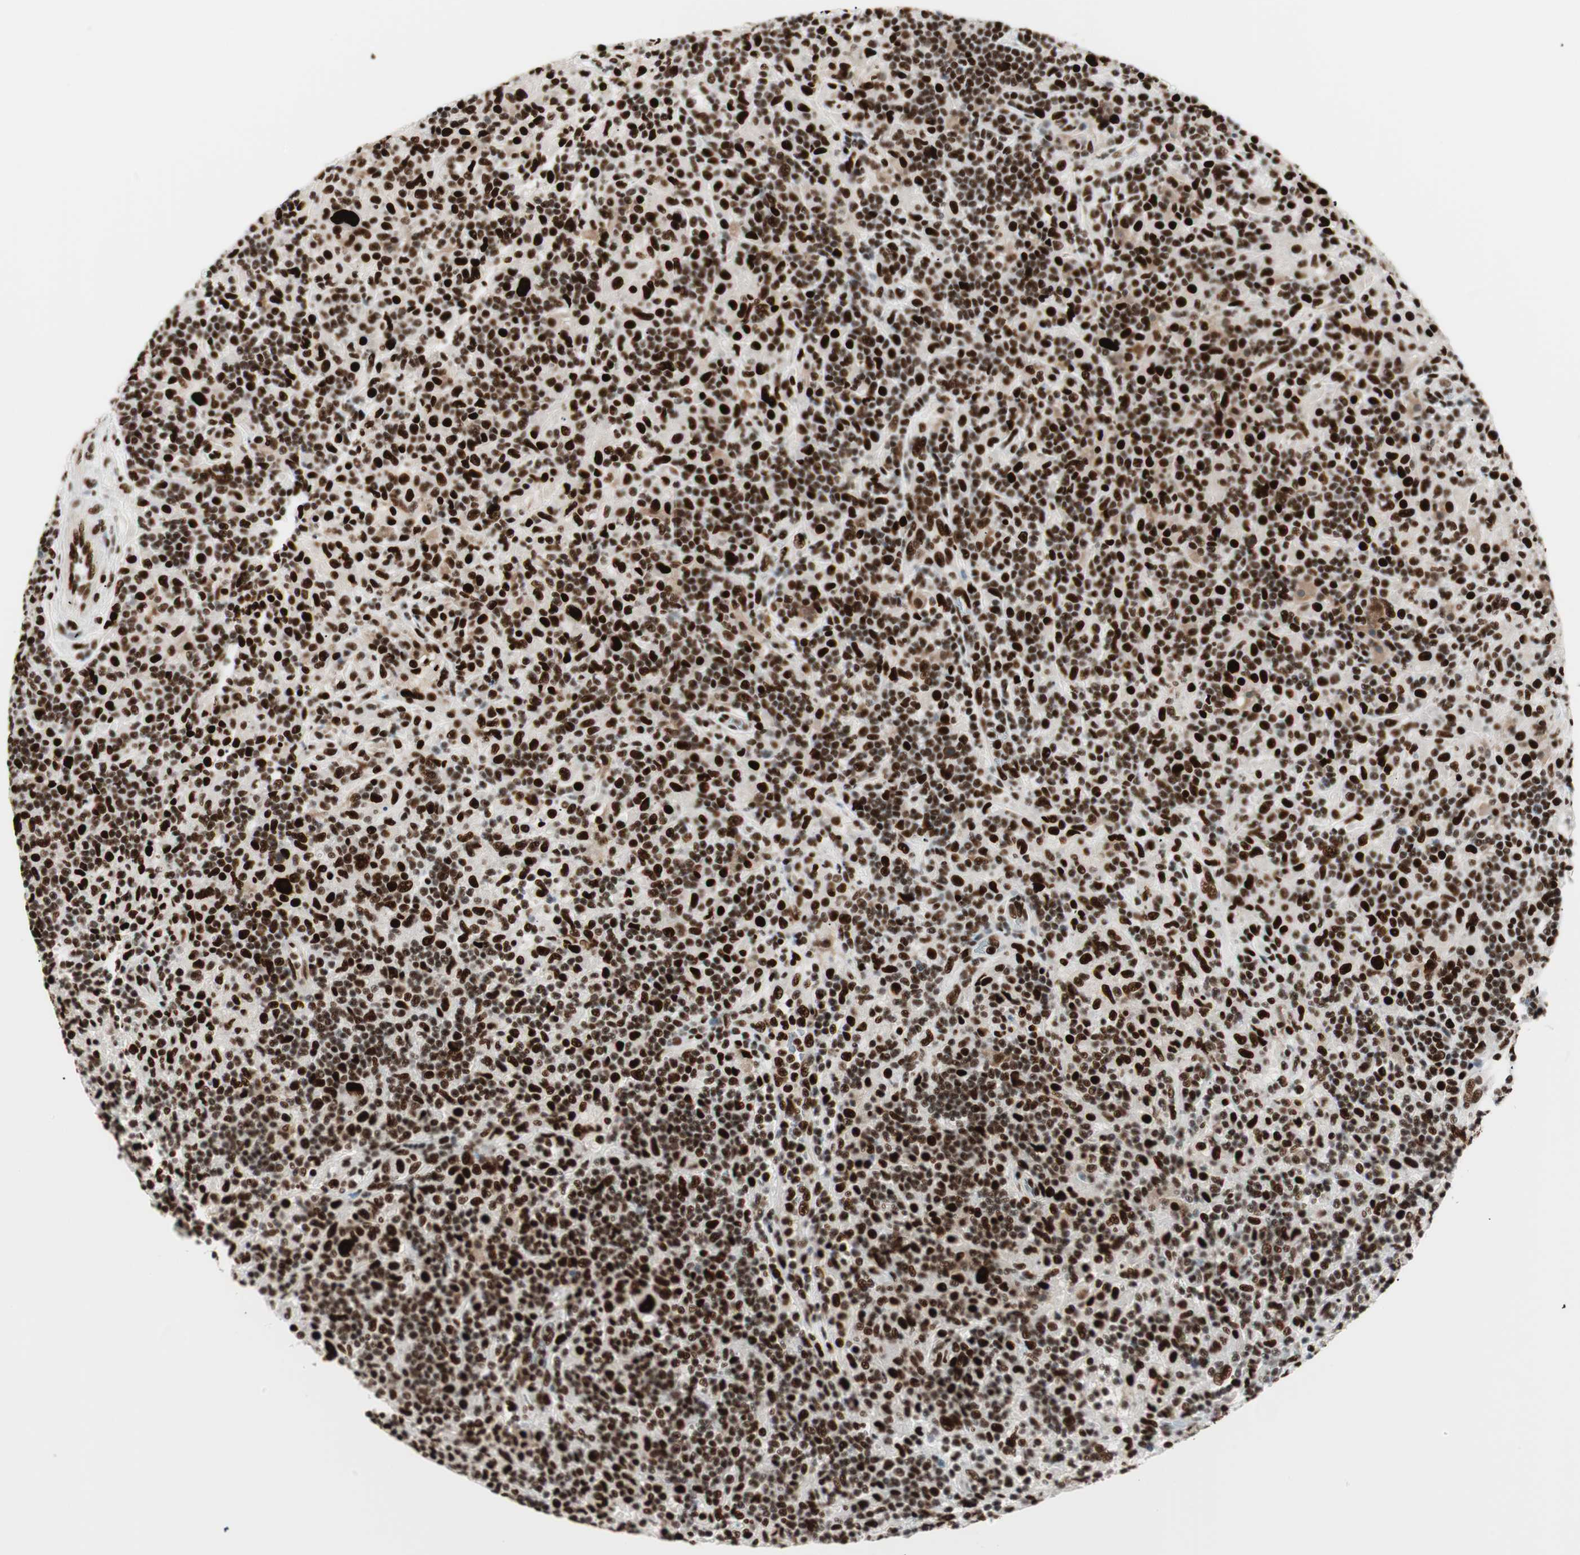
{"staining": {"intensity": "strong", "quantity": ">75%", "location": "nuclear"}, "tissue": "lymphoma", "cell_type": "Tumor cells", "image_type": "cancer", "snomed": [{"axis": "morphology", "description": "Hodgkin's disease, NOS"}, {"axis": "topography", "description": "Lymph node"}], "caption": "IHC of human lymphoma demonstrates high levels of strong nuclear positivity in about >75% of tumor cells.", "gene": "PSME3", "patient": {"sex": "male", "age": 70}}